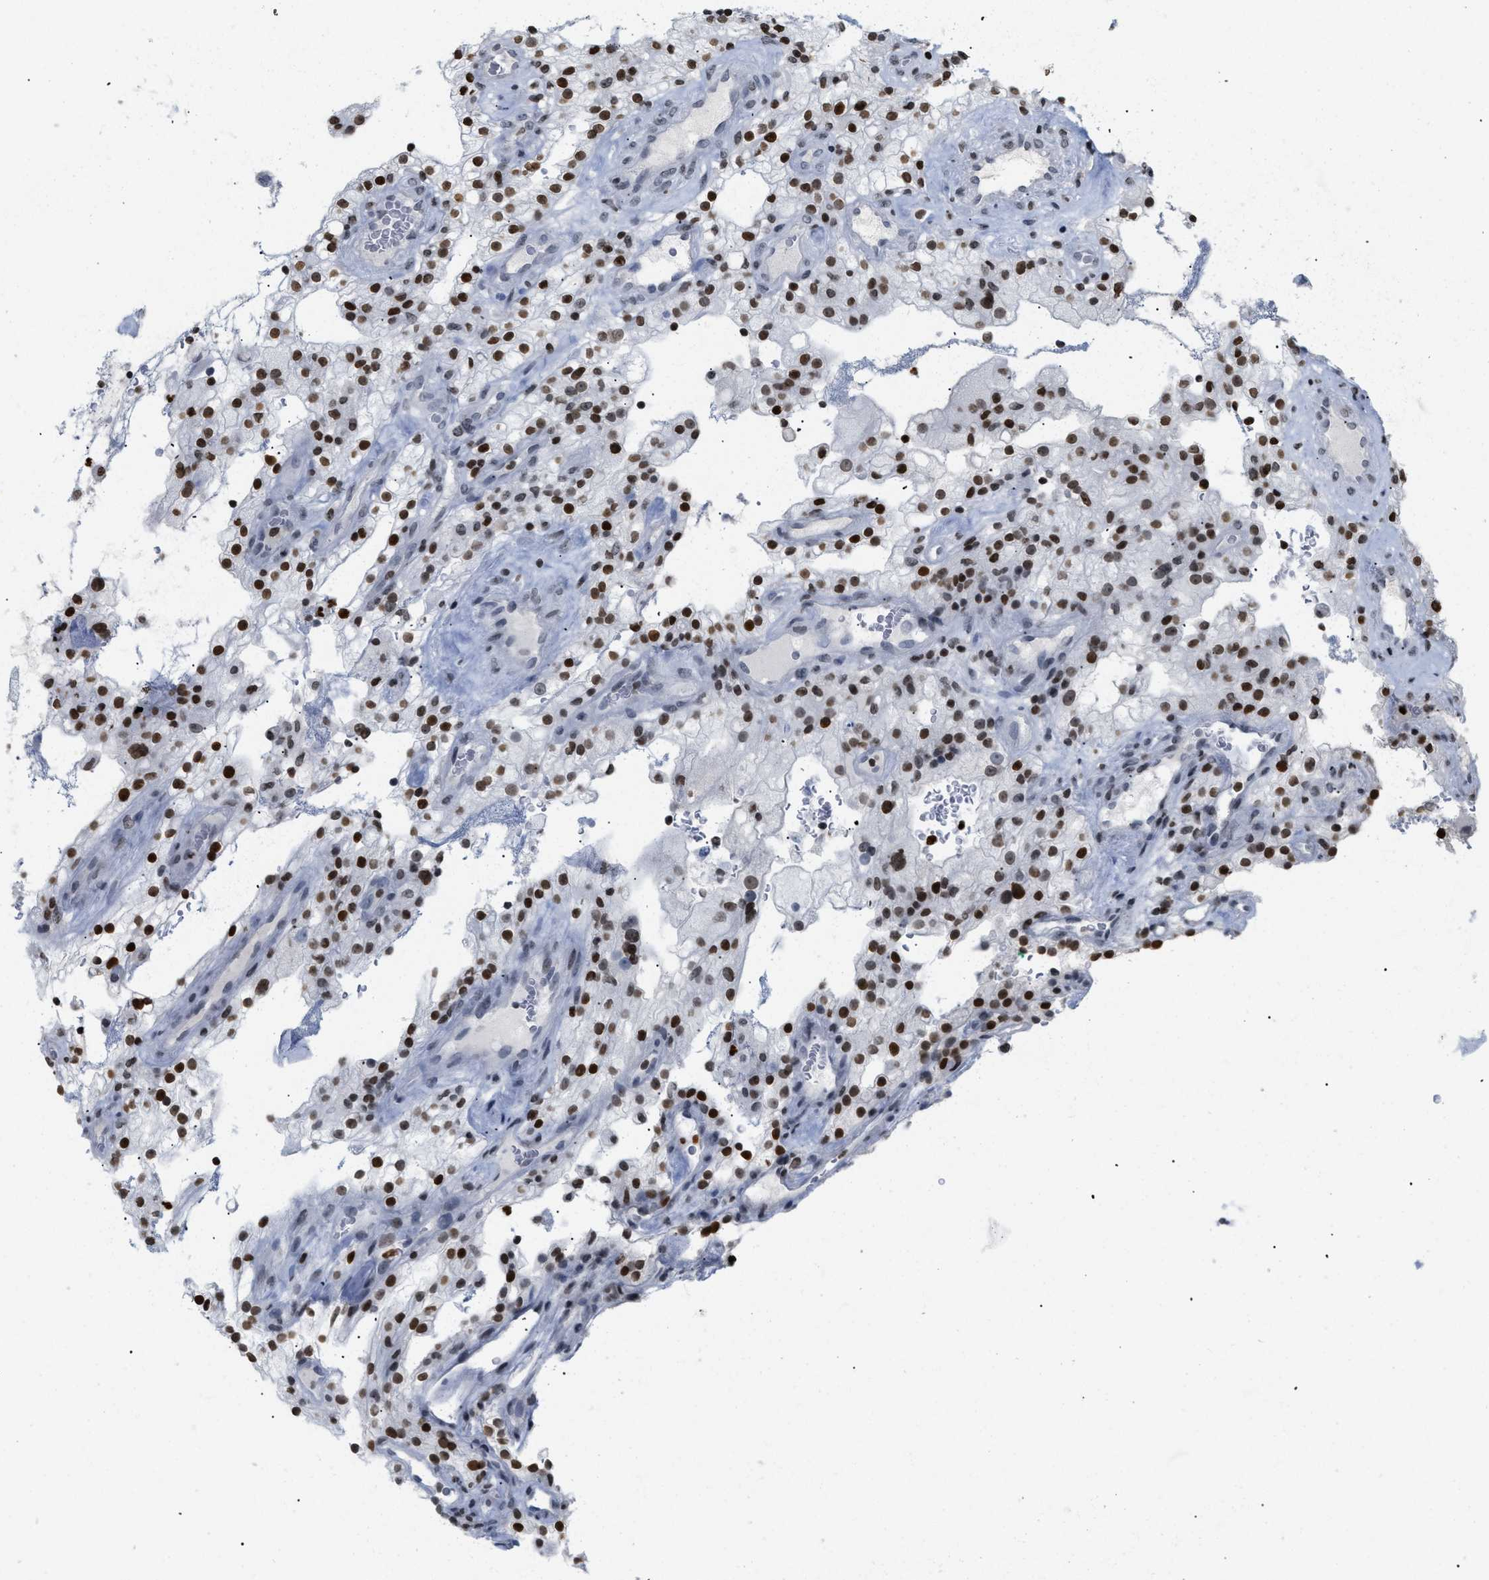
{"staining": {"intensity": "strong", "quantity": ">75%", "location": "nuclear"}, "tissue": "renal cancer", "cell_type": "Tumor cells", "image_type": "cancer", "snomed": [{"axis": "morphology", "description": "Adenocarcinoma, NOS"}, {"axis": "topography", "description": "Kidney"}], "caption": "The histopathology image reveals a brown stain indicating the presence of a protein in the nuclear of tumor cells in renal adenocarcinoma.", "gene": "HMGN2", "patient": {"sex": "female", "age": 52}}